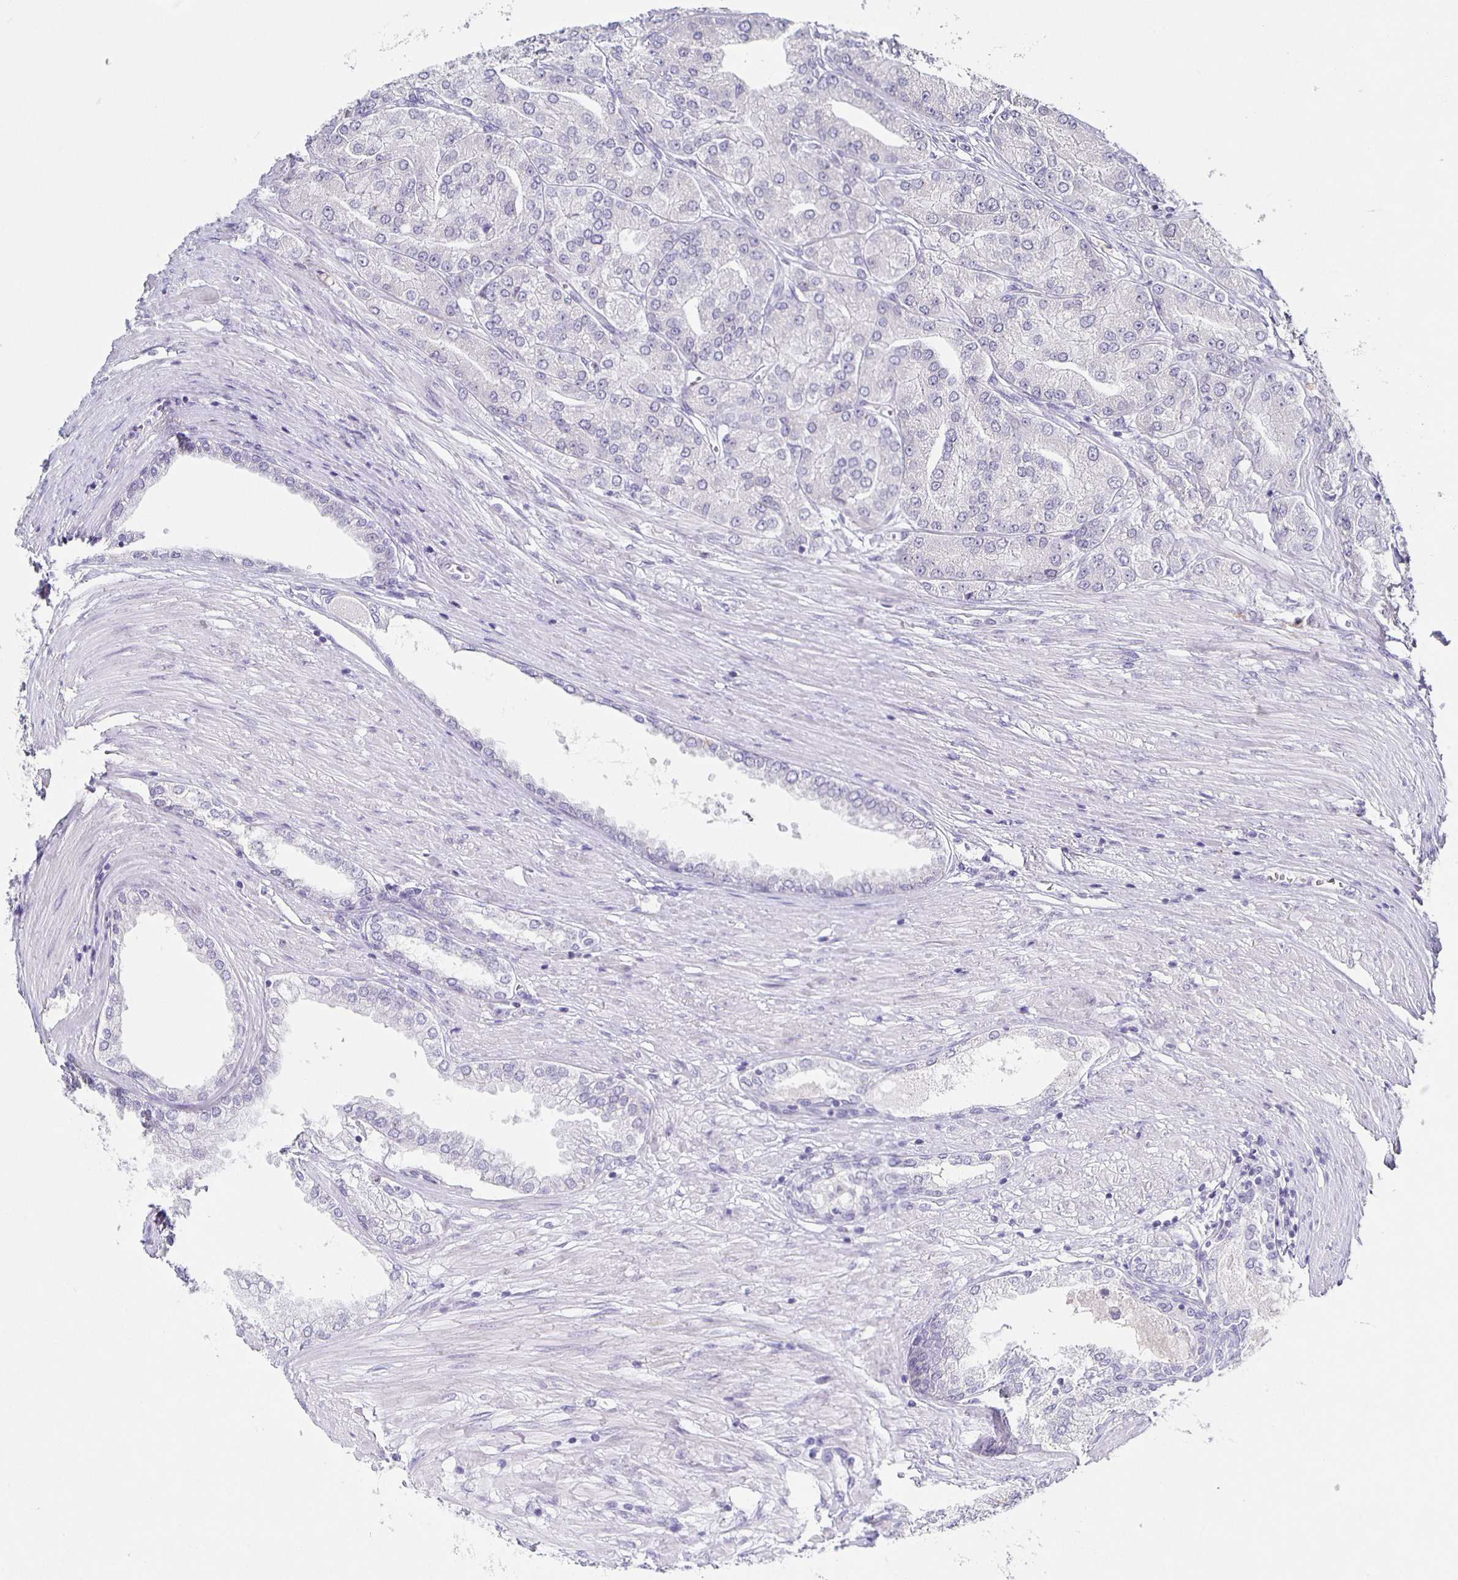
{"staining": {"intensity": "negative", "quantity": "none", "location": "none"}, "tissue": "prostate cancer", "cell_type": "Tumor cells", "image_type": "cancer", "snomed": [{"axis": "morphology", "description": "Adenocarcinoma, High grade"}, {"axis": "topography", "description": "Prostate"}], "caption": "The histopathology image shows no staining of tumor cells in prostate cancer. (DAB IHC visualized using brightfield microscopy, high magnification).", "gene": "CARNS1", "patient": {"sex": "male", "age": 61}}